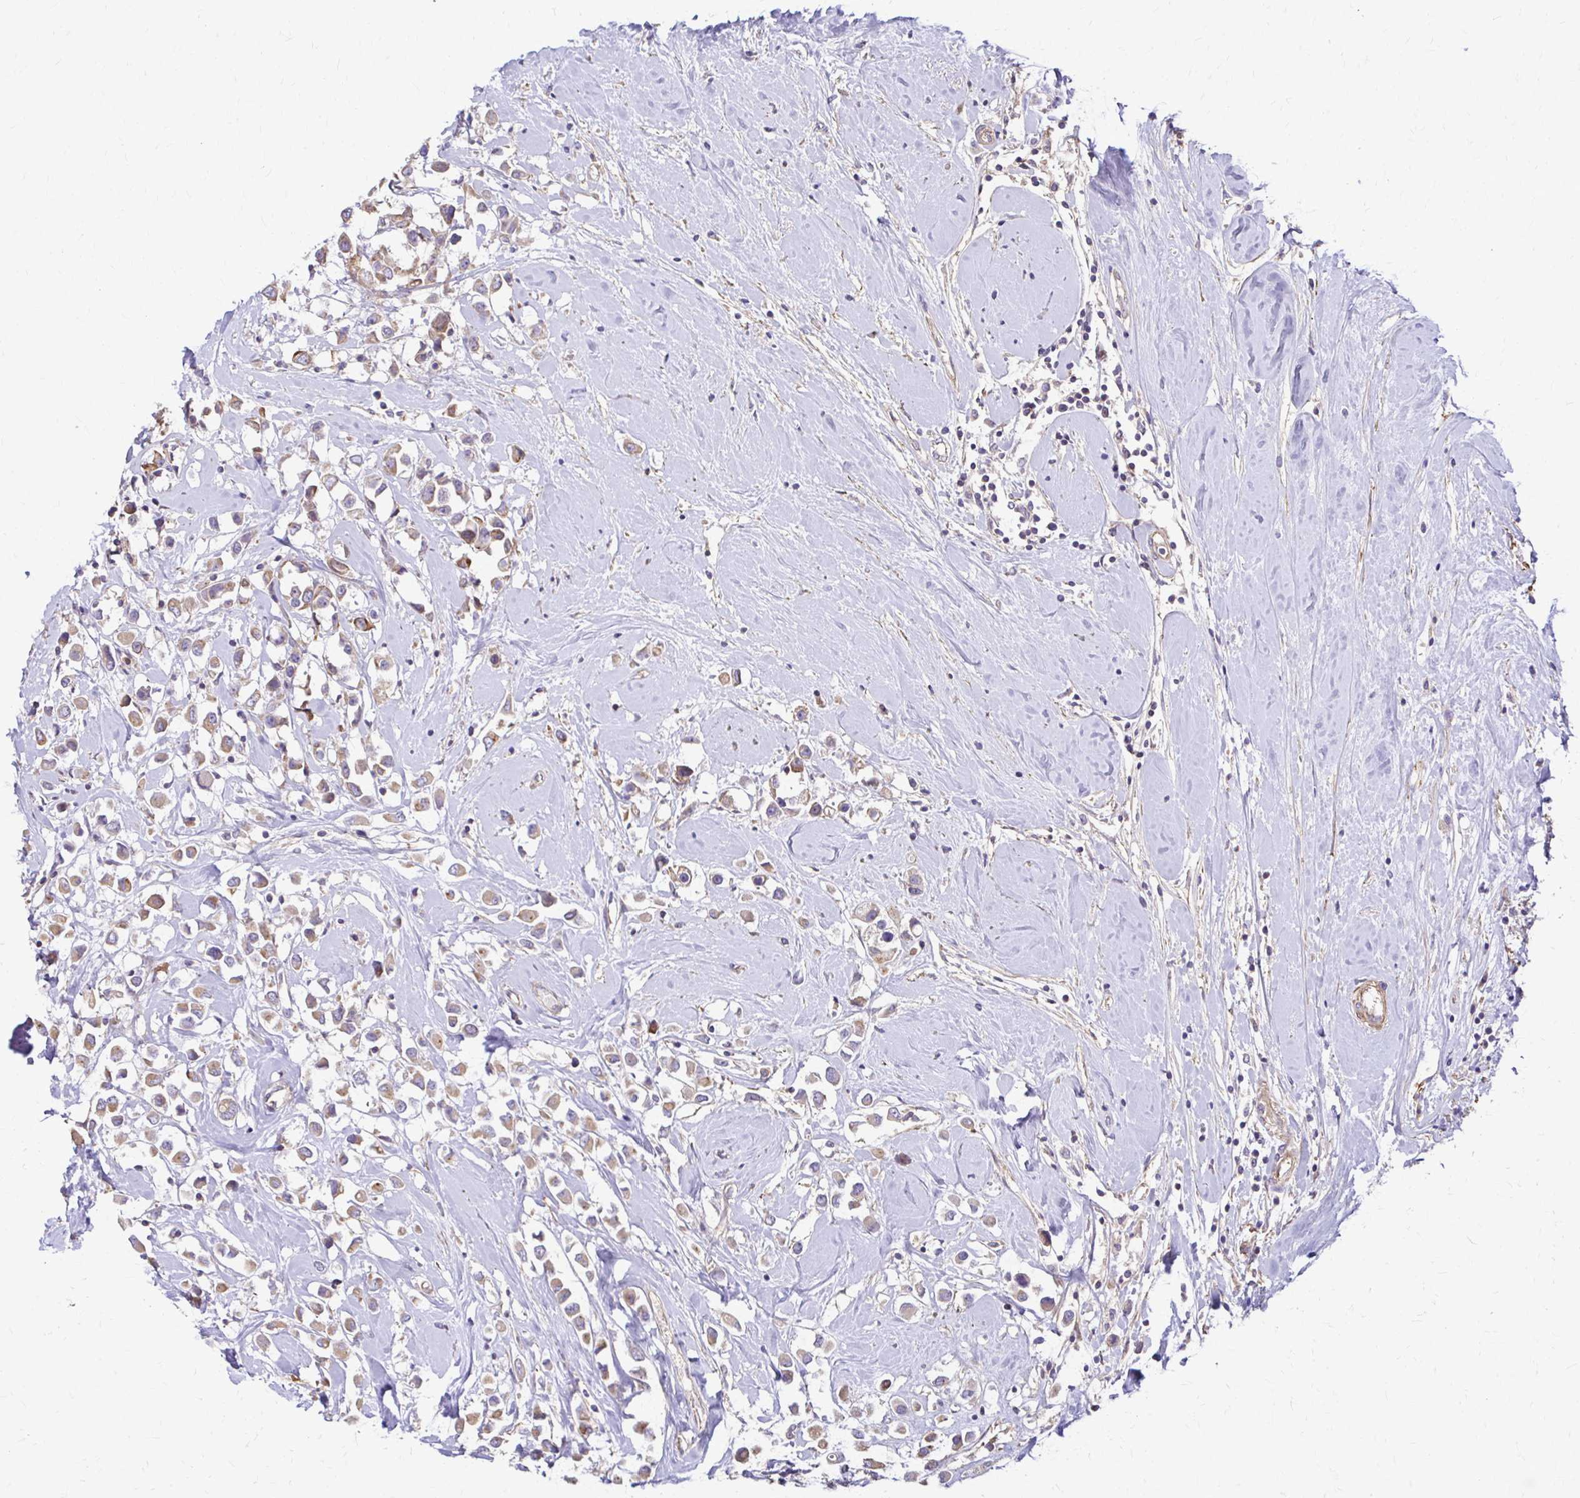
{"staining": {"intensity": "weak", "quantity": ">75%", "location": "cytoplasmic/membranous"}, "tissue": "breast cancer", "cell_type": "Tumor cells", "image_type": "cancer", "snomed": [{"axis": "morphology", "description": "Duct carcinoma"}, {"axis": "topography", "description": "Breast"}], "caption": "An image of invasive ductal carcinoma (breast) stained for a protein exhibits weak cytoplasmic/membranous brown staining in tumor cells.", "gene": "DSP", "patient": {"sex": "female", "age": 61}}